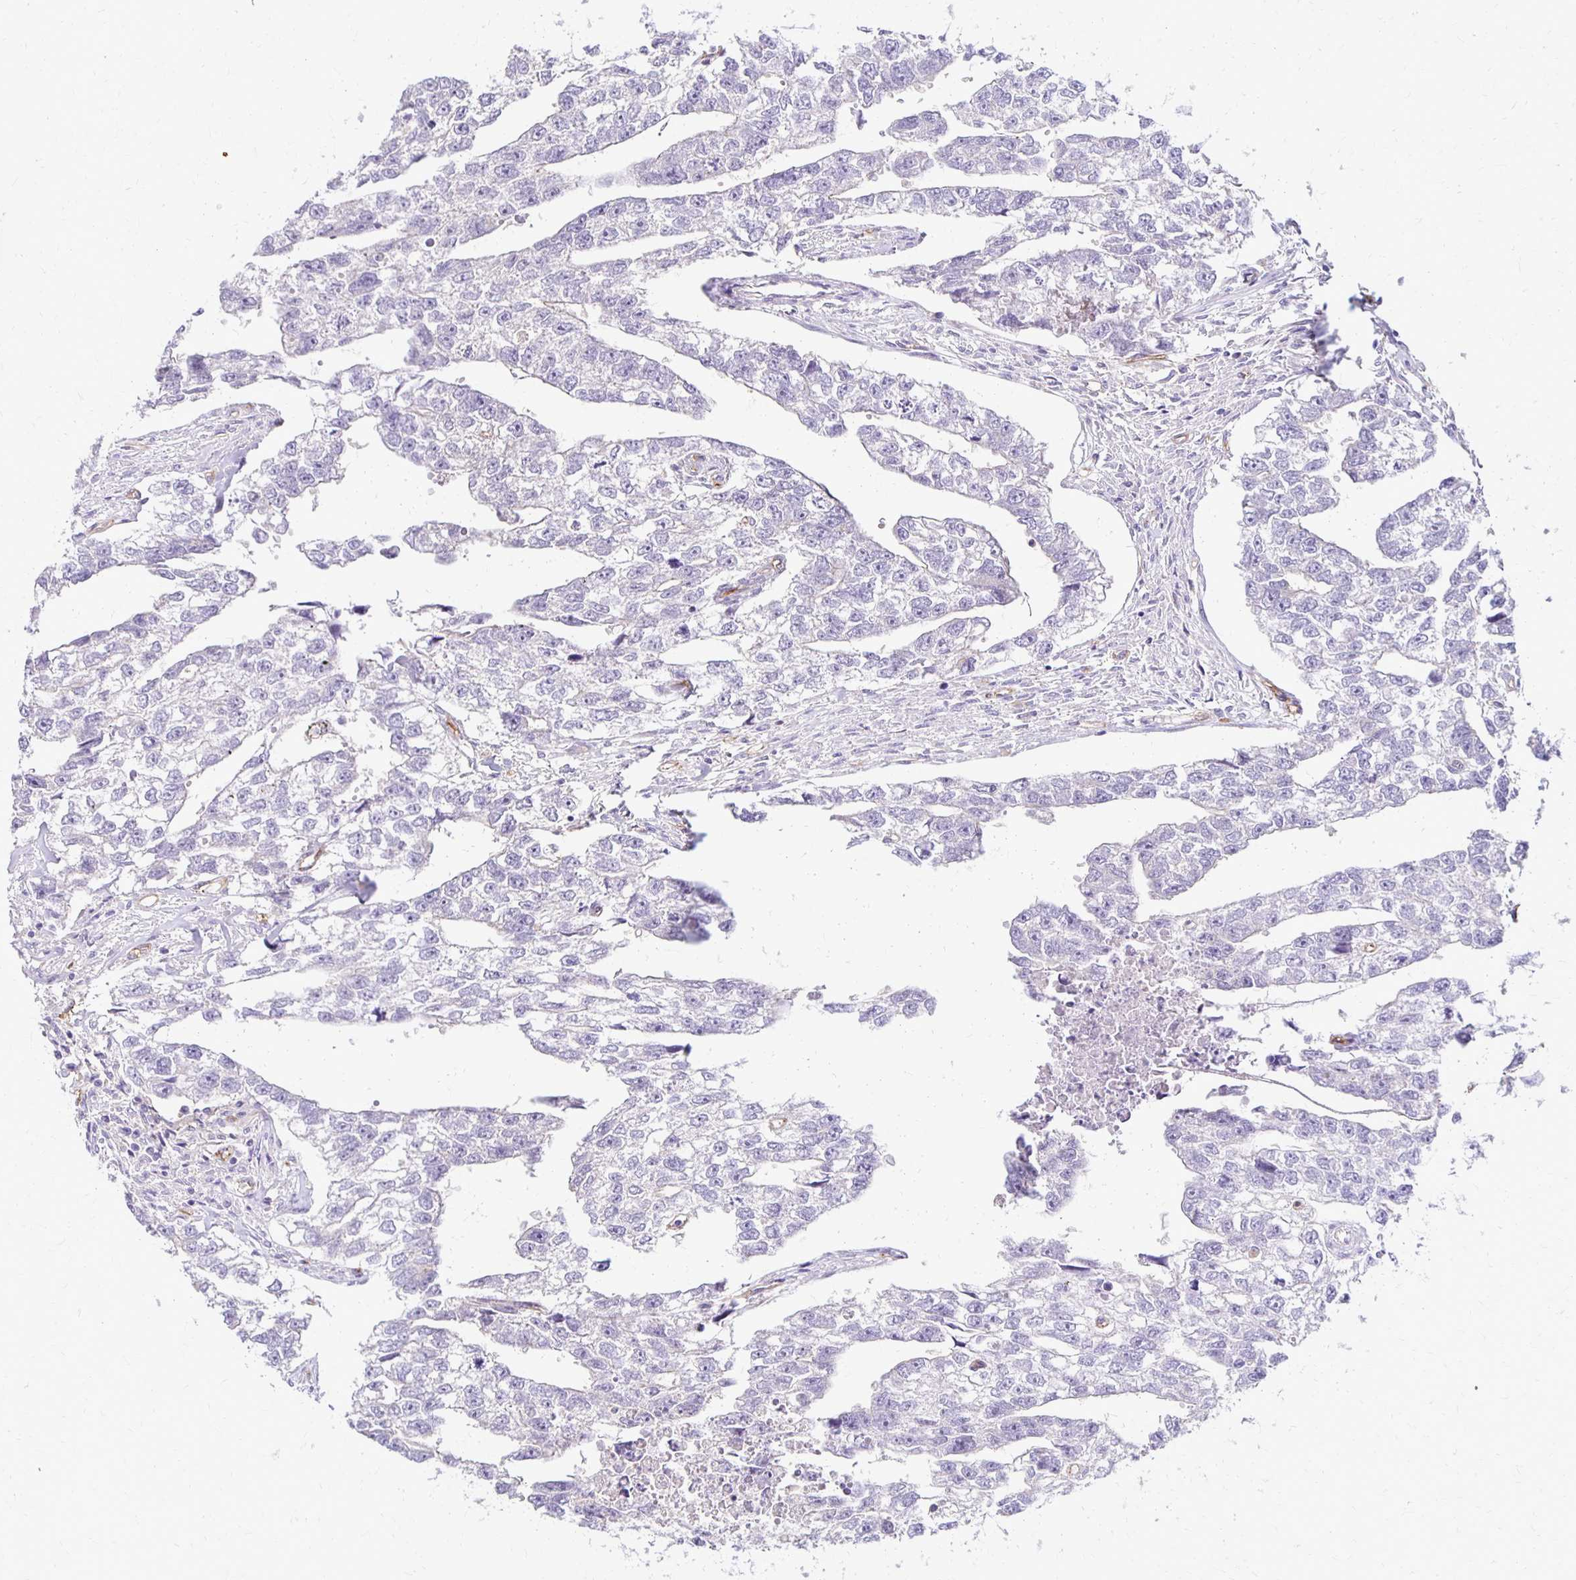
{"staining": {"intensity": "negative", "quantity": "none", "location": "none"}, "tissue": "testis cancer", "cell_type": "Tumor cells", "image_type": "cancer", "snomed": [{"axis": "morphology", "description": "Carcinoma, Embryonal, NOS"}, {"axis": "morphology", "description": "Teratoma, malignant, NOS"}, {"axis": "topography", "description": "Testis"}], "caption": "Immunohistochemical staining of testis cancer displays no significant expression in tumor cells.", "gene": "TTYH1", "patient": {"sex": "male", "age": 44}}